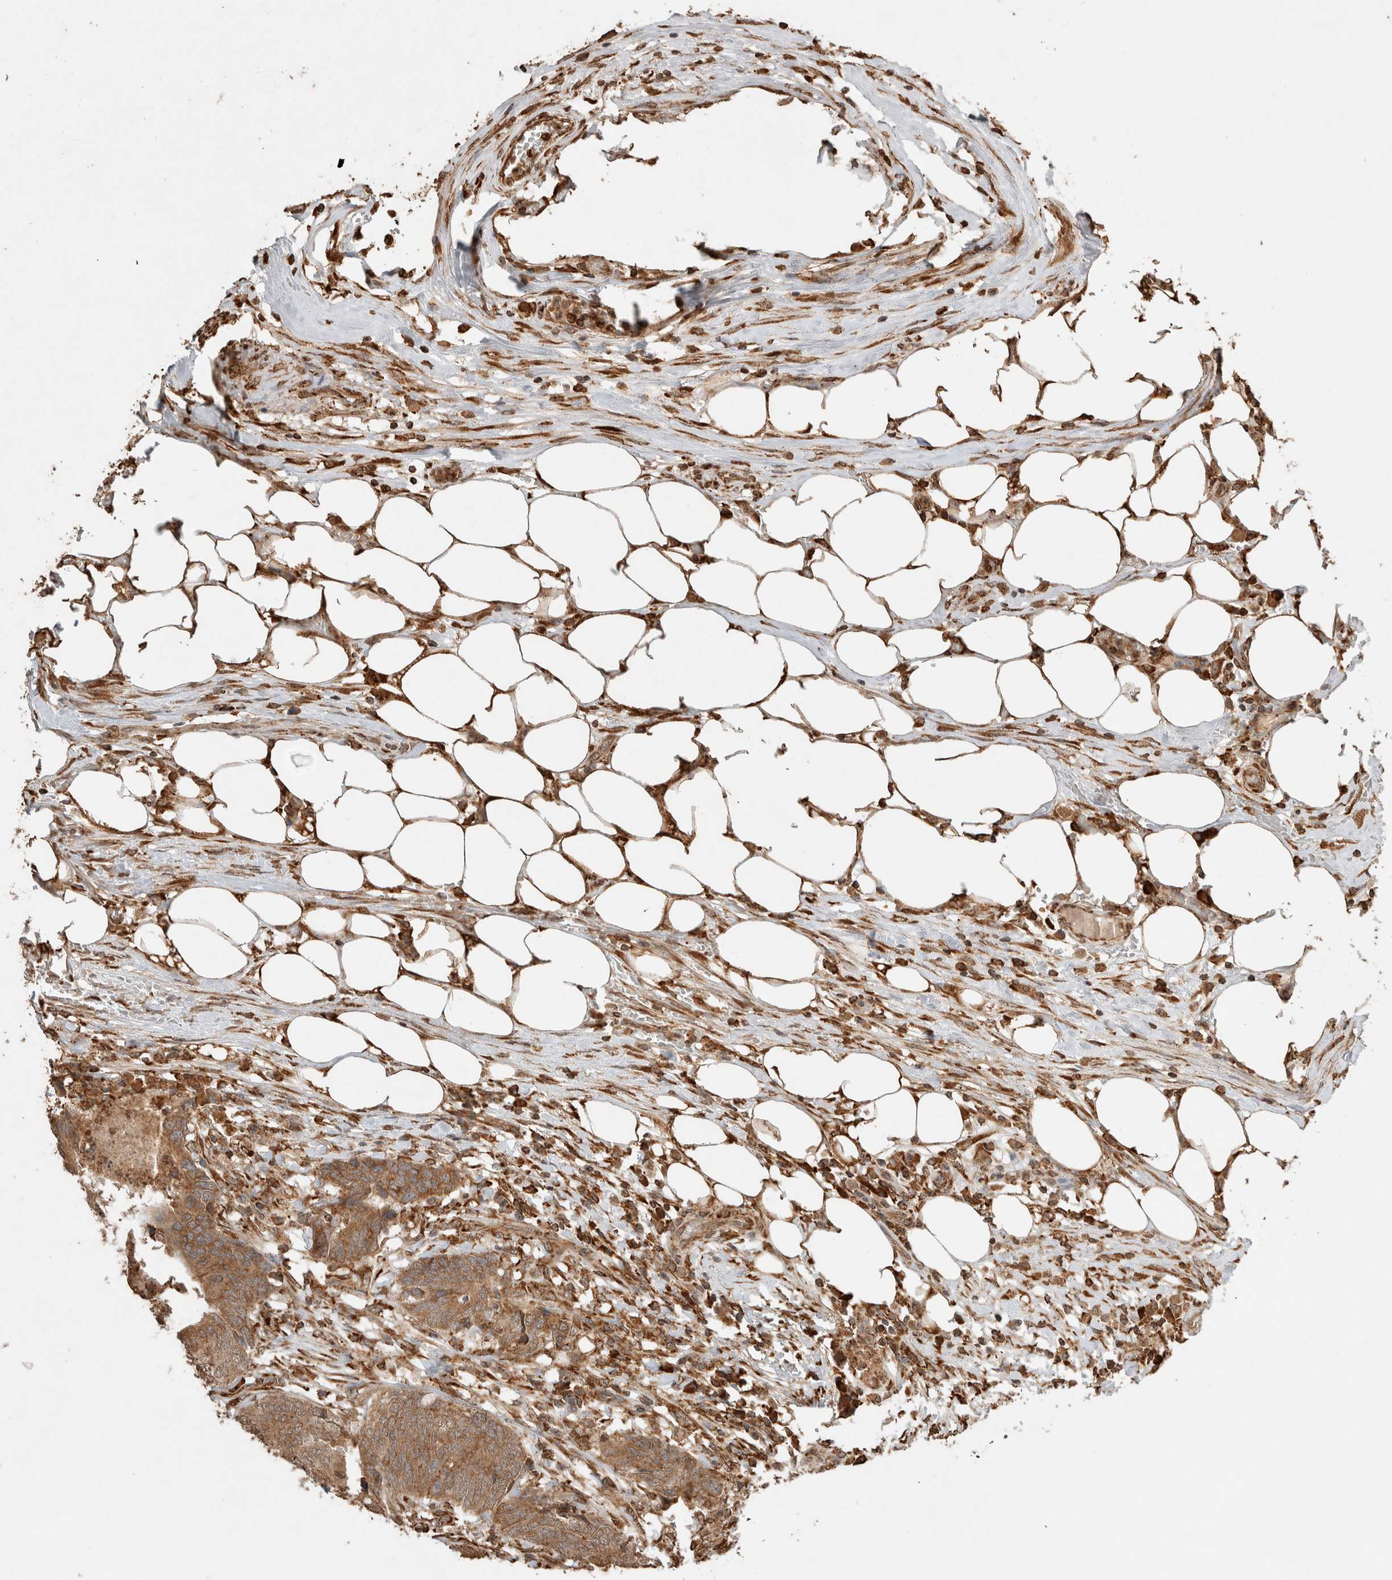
{"staining": {"intensity": "moderate", "quantity": ">75%", "location": "cytoplasmic/membranous"}, "tissue": "colorectal cancer", "cell_type": "Tumor cells", "image_type": "cancer", "snomed": [{"axis": "morphology", "description": "Adenocarcinoma, NOS"}, {"axis": "topography", "description": "Colon"}], "caption": "This is an image of immunohistochemistry (IHC) staining of adenocarcinoma (colorectal), which shows moderate staining in the cytoplasmic/membranous of tumor cells.", "gene": "ERAP1", "patient": {"sex": "male", "age": 56}}